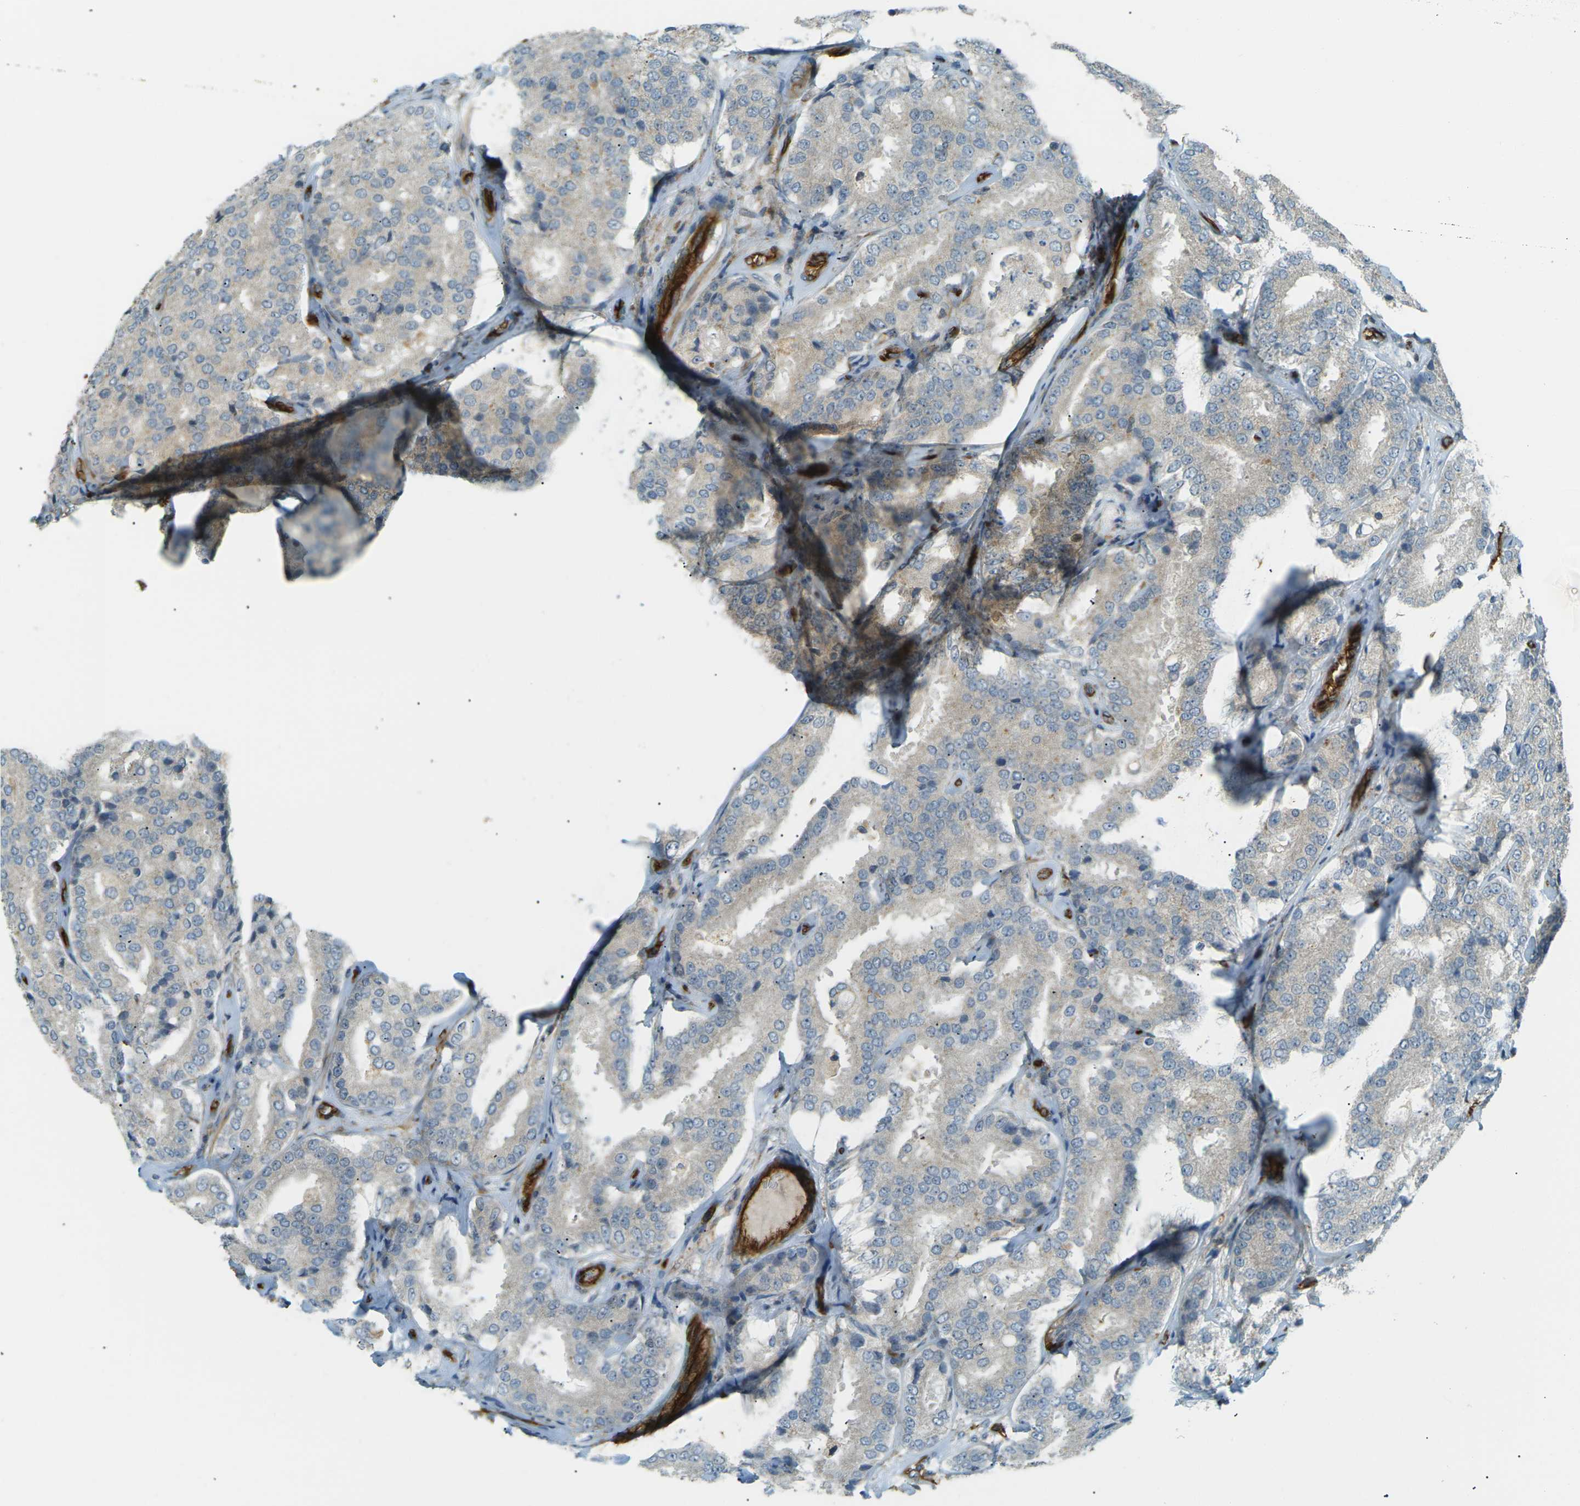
{"staining": {"intensity": "weak", "quantity": "25%-75%", "location": "cytoplasmic/membranous"}, "tissue": "prostate cancer", "cell_type": "Tumor cells", "image_type": "cancer", "snomed": [{"axis": "morphology", "description": "Adenocarcinoma, High grade"}, {"axis": "topography", "description": "Prostate"}], "caption": "An immunohistochemistry micrograph of tumor tissue is shown. Protein staining in brown highlights weak cytoplasmic/membranous positivity in prostate cancer (high-grade adenocarcinoma) within tumor cells. The staining was performed using DAB to visualize the protein expression in brown, while the nuclei were stained in blue with hematoxylin (Magnification: 20x).", "gene": "S1PR1", "patient": {"sex": "male", "age": 65}}